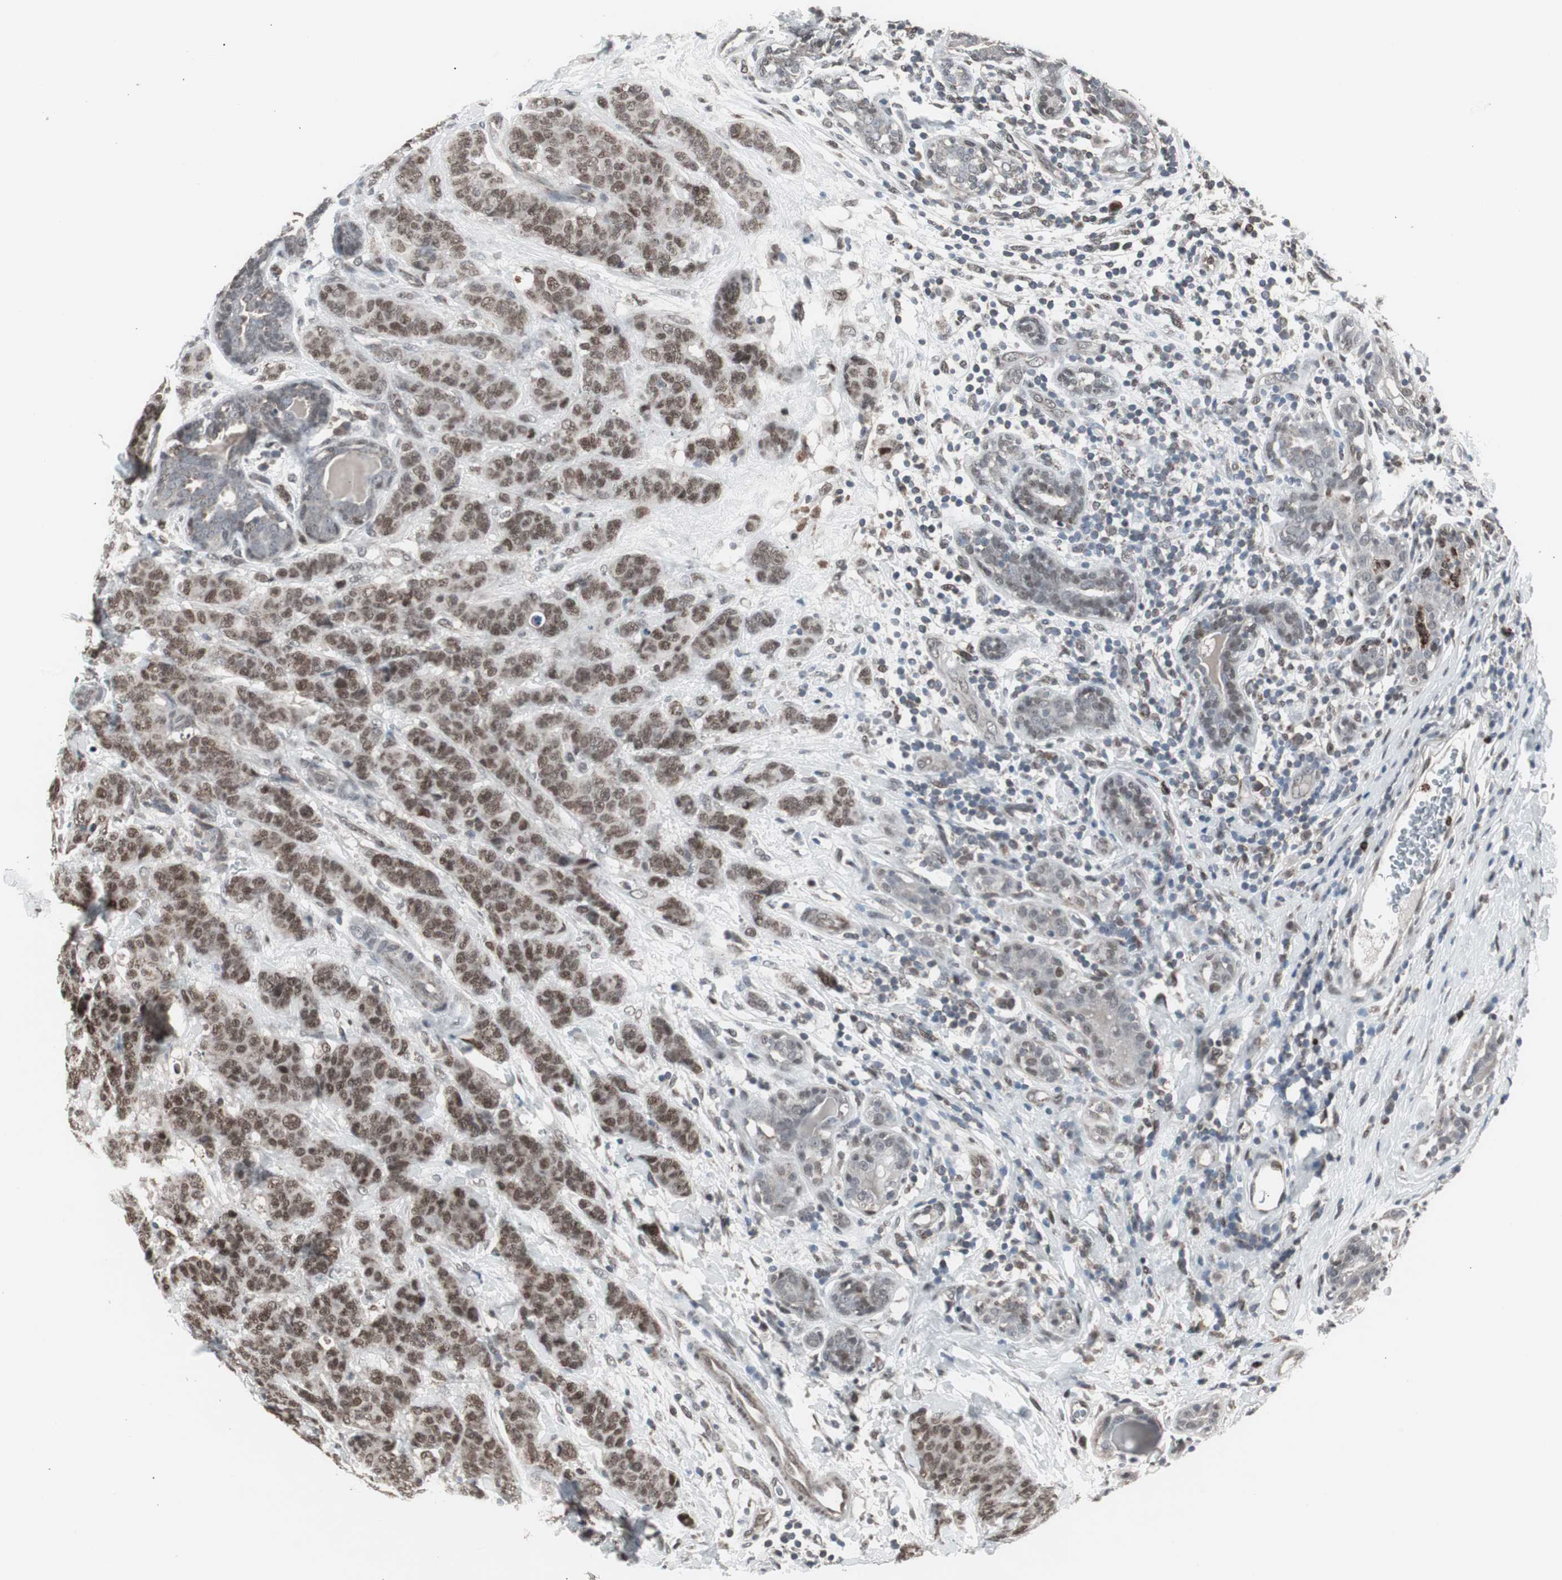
{"staining": {"intensity": "moderate", "quantity": ">75%", "location": "nuclear"}, "tissue": "breast cancer", "cell_type": "Tumor cells", "image_type": "cancer", "snomed": [{"axis": "morphology", "description": "Duct carcinoma"}, {"axis": "topography", "description": "Breast"}], "caption": "Tumor cells show medium levels of moderate nuclear expression in about >75% of cells in human breast cancer. Using DAB (3,3'-diaminobenzidine) (brown) and hematoxylin (blue) stains, captured at high magnification using brightfield microscopy.", "gene": "RXRA", "patient": {"sex": "female", "age": 40}}